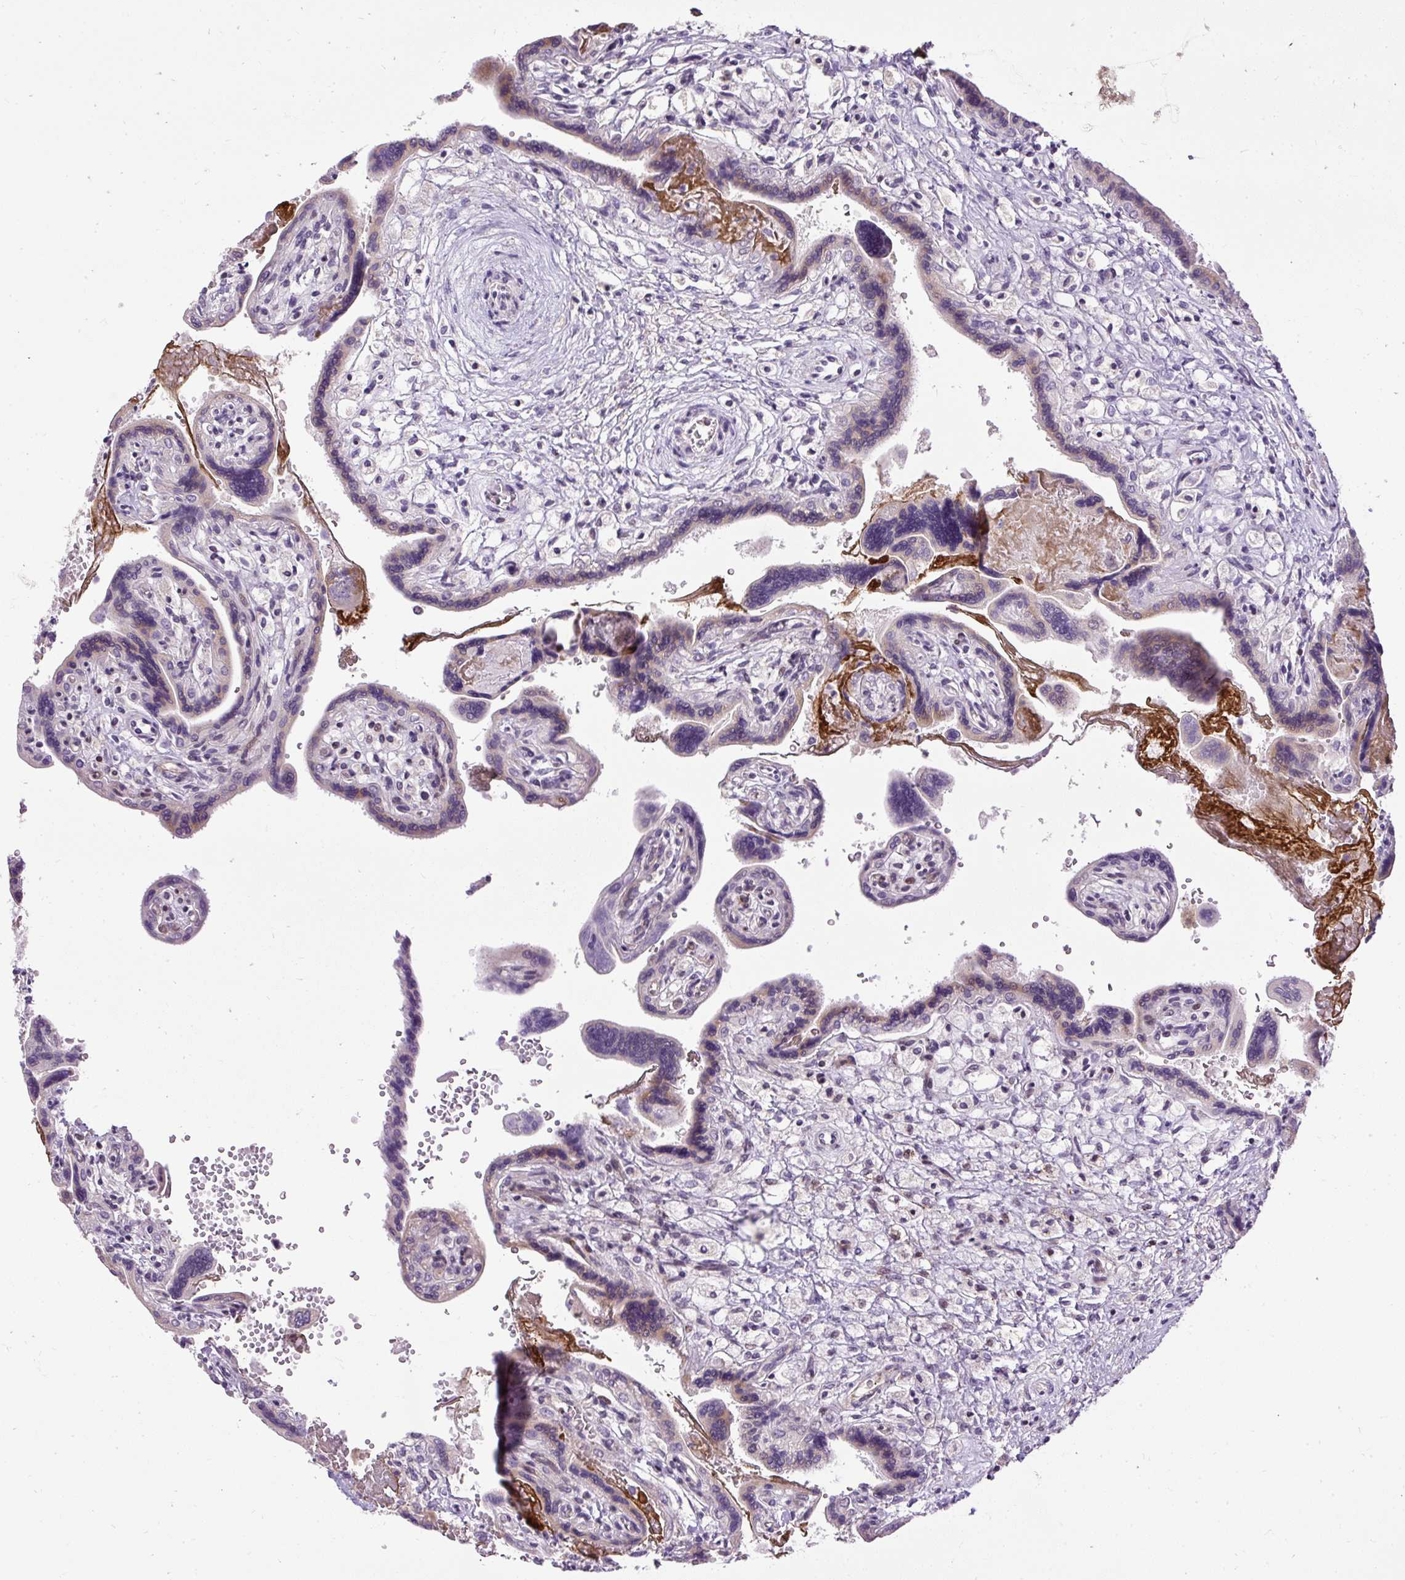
{"staining": {"intensity": "moderate", "quantity": ">75%", "location": "cytoplasmic/membranous,nuclear"}, "tissue": "placenta", "cell_type": "Decidual cells", "image_type": "normal", "snomed": [{"axis": "morphology", "description": "Normal tissue, NOS"}, {"axis": "topography", "description": "Placenta"}], "caption": "High-power microscopy captured an immunohistochemistry photomicrograph of unremarkable placenta, revealing moderate cytoplasmic/membranous,nuclear expression in approximately >75% of decidual cells.", "gene": "ARHGEF18", "patient": {"sex": "female", "age": 37}}